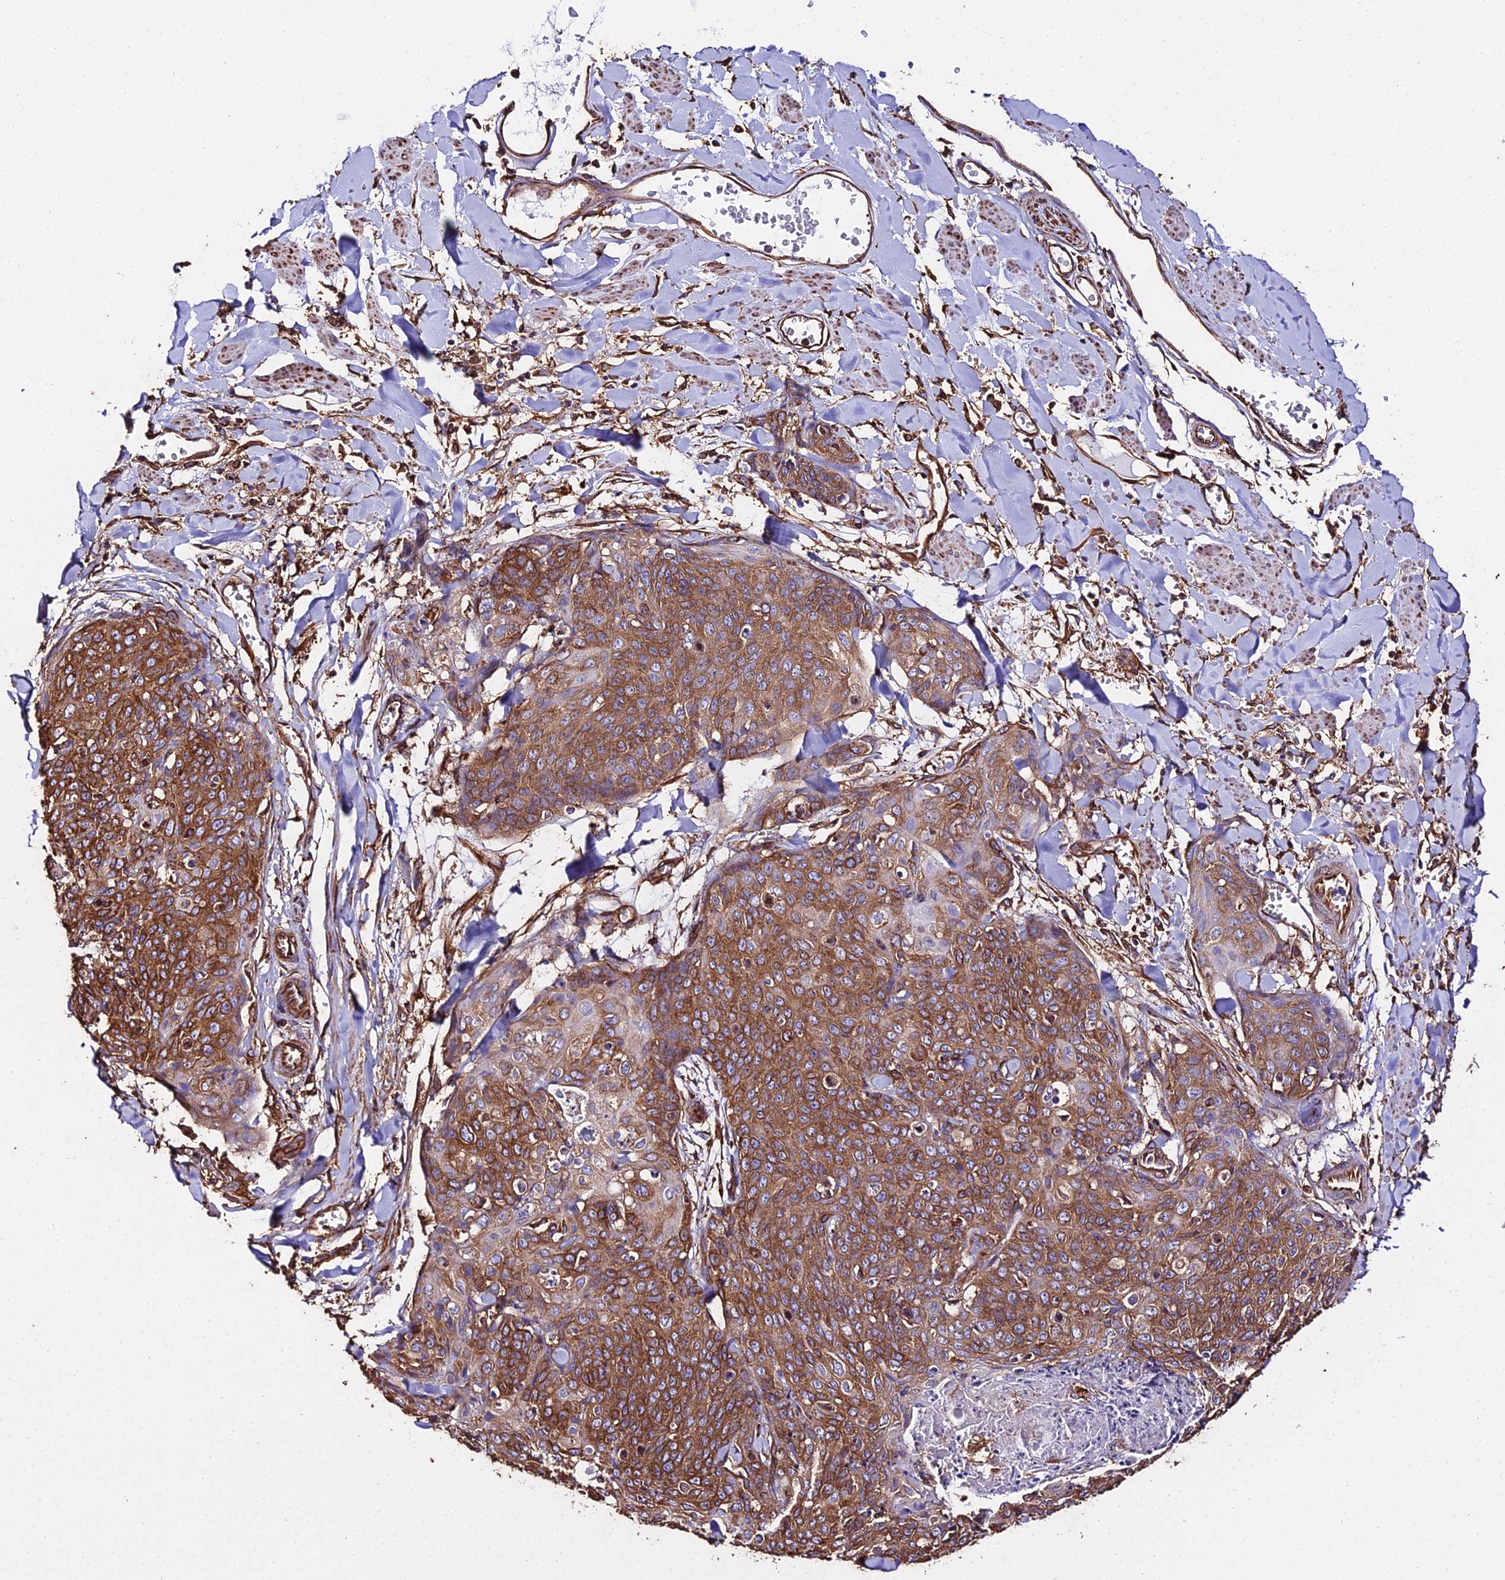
{"staining": {"intensity": "strong", "quantity": ">75%", "location": "cytoplasmic/membranous"}, "tissue": "skin cancer", "cell_type": "Tumor cells", "image_type": "cancer", "snomed": [{"axis": "morphology", "description": "Squamous cell carcinoma, NOS"}, {"axis": "topography", "description": "Skin"}, {"axis": "topography", "description": "Vulva"}], "caption": "Immunohistochemical staining of skin cancer (squamous cell carcinoma) exhibits high levels of strong cytoplasmic/membranous protein positivity in about >75% of tumor cells. The protein is stained brown, and the nuclei are stained in blue (DAB IHC with brightfield microscopy, high magnification).", "gene": "TUBA3D", "patient": {"sex": "female", "age": 85}}